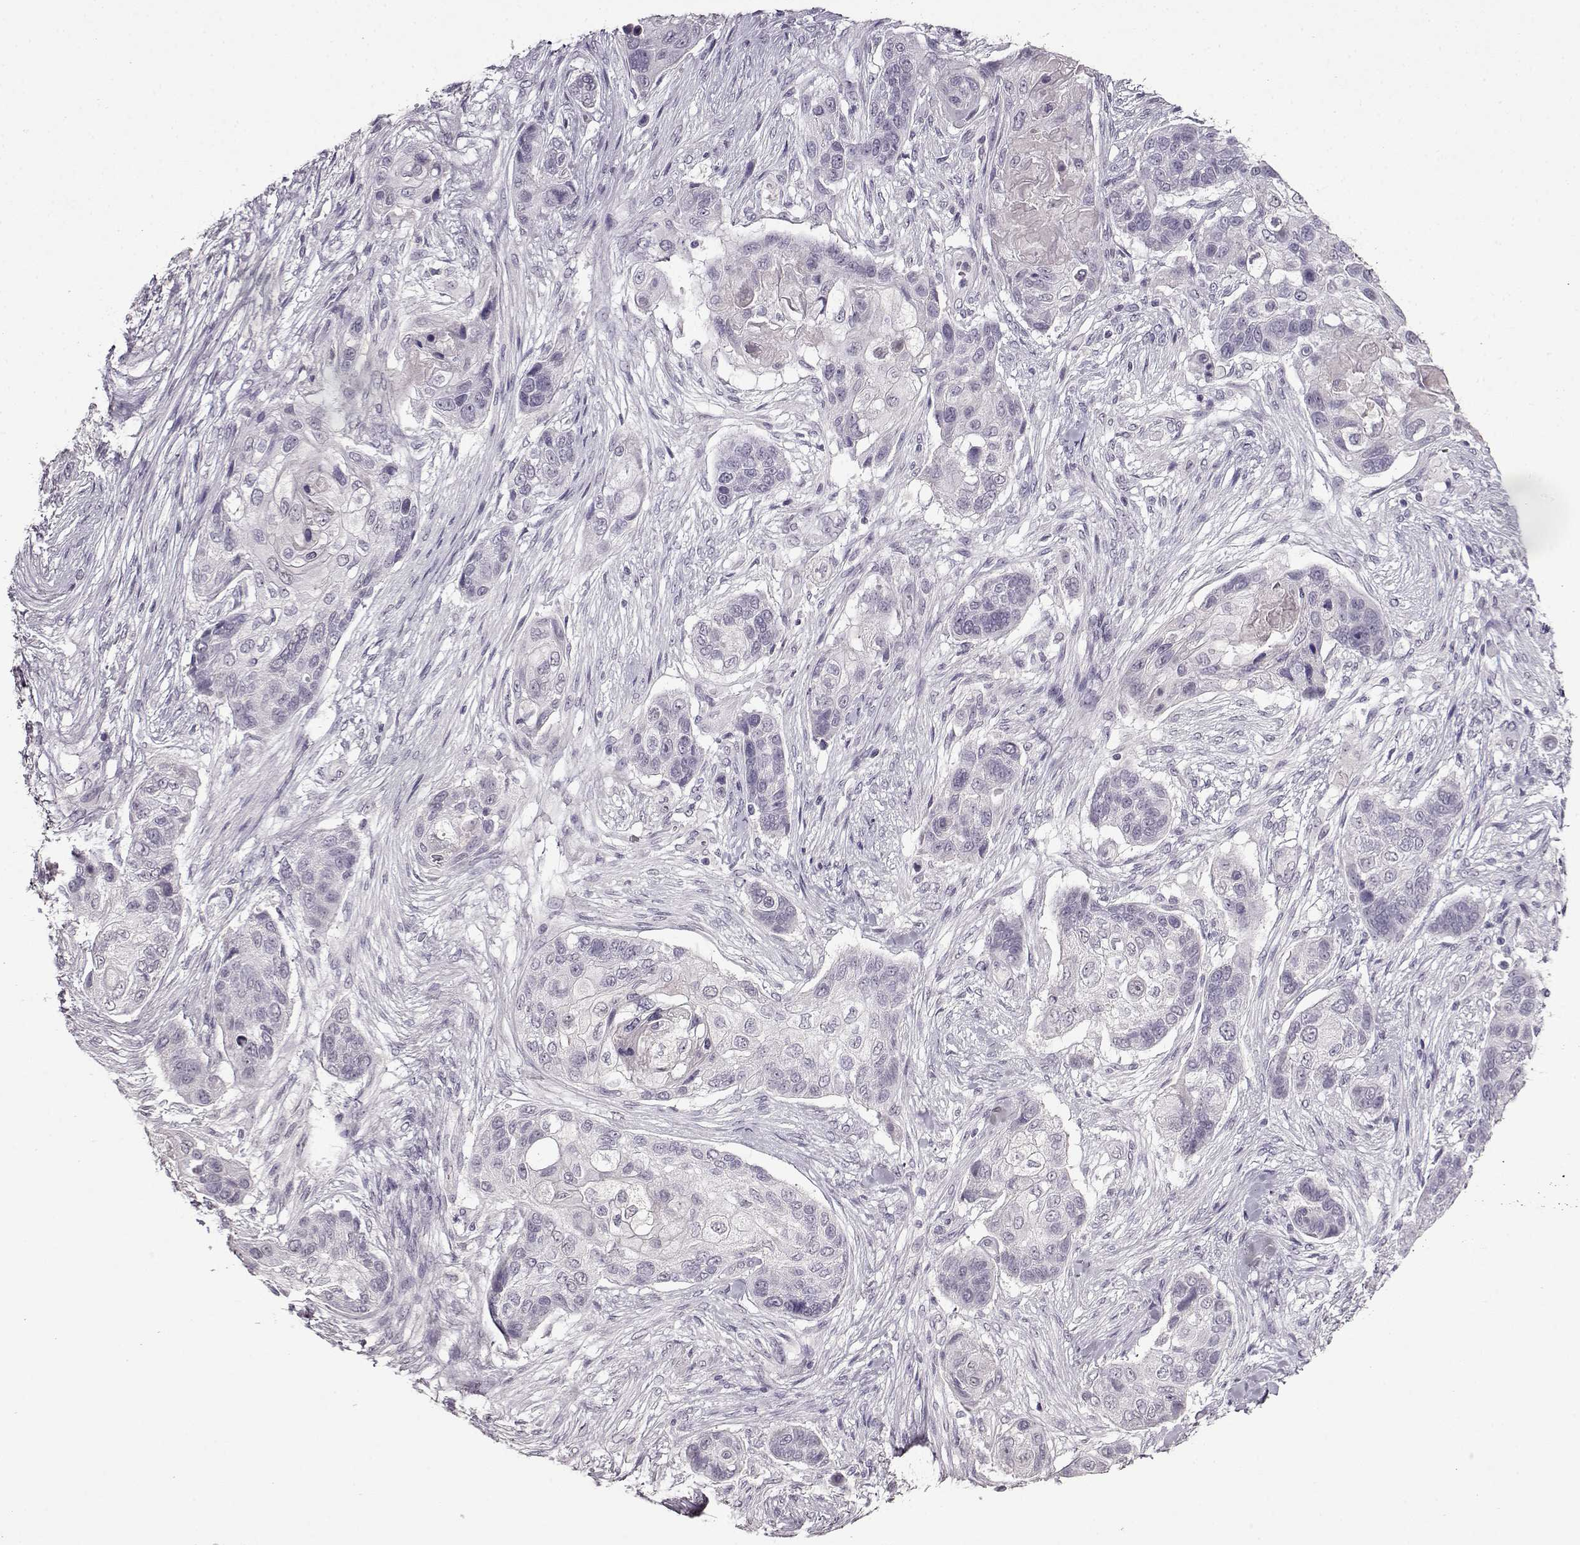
{"staining": {"intensity": "negative", "quantity": "none", "location": "none"}, "tissue": "lung cancer", "cell_type": "Tumor cells", "image_type": "cancer", "snomed": [{"axis": "morphology", "description": "Squamous cell carcinoma, NOS"}, {"axis": "topography", "description": "Lung"}], "caption": "The IHC micrograph has no significant staining in tumor cells of lung cancer (squamous cell carcinoma) tissue. Brightfield microscopy of immunohistochemistry (IHC) stained with DAB (brown) and hematoxylin (blue), captured at high magnification.", "gene": "FSHB", "patient": {"sex": "male", "age": 69}}